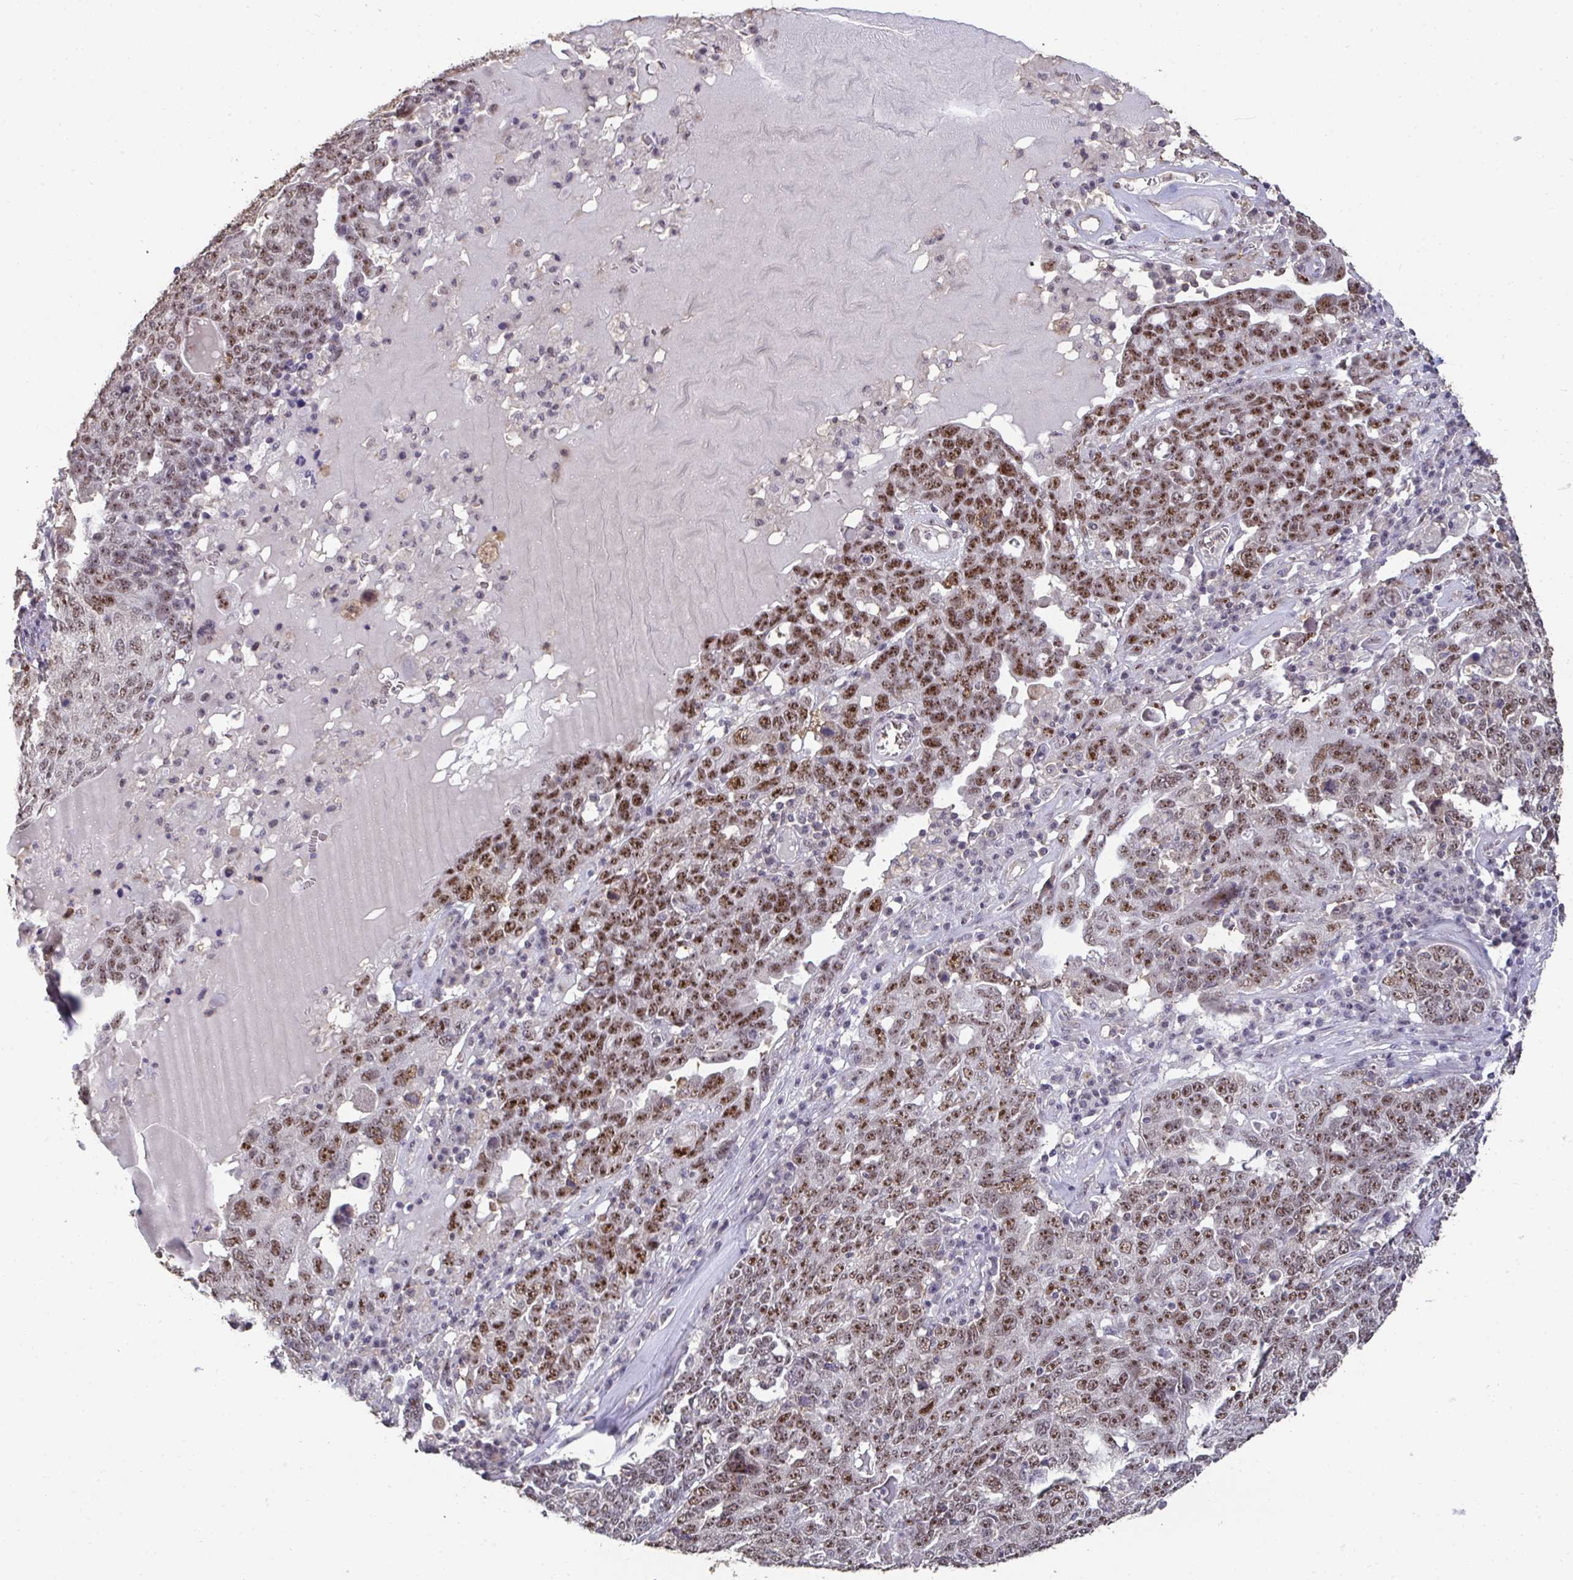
{"staining": {"intensity": "moderate", "quantity": ">75%", "location": "nuclear"}, "tissue": "ovarian cancer", "cell_type": "Tumor cells", "image_type": "cancer", "snomed": [{"axis": "morphology", "description": "Carcinoma, endometroid"}, {"axis": "topography", "description": "Ovary"}], "caption": "A brown stain labels moderate nuclear positivity of a protein in ovarian cancer tumor cells.", "gene": "SENP3", "patient": {"sex": "female", "age": 62}}